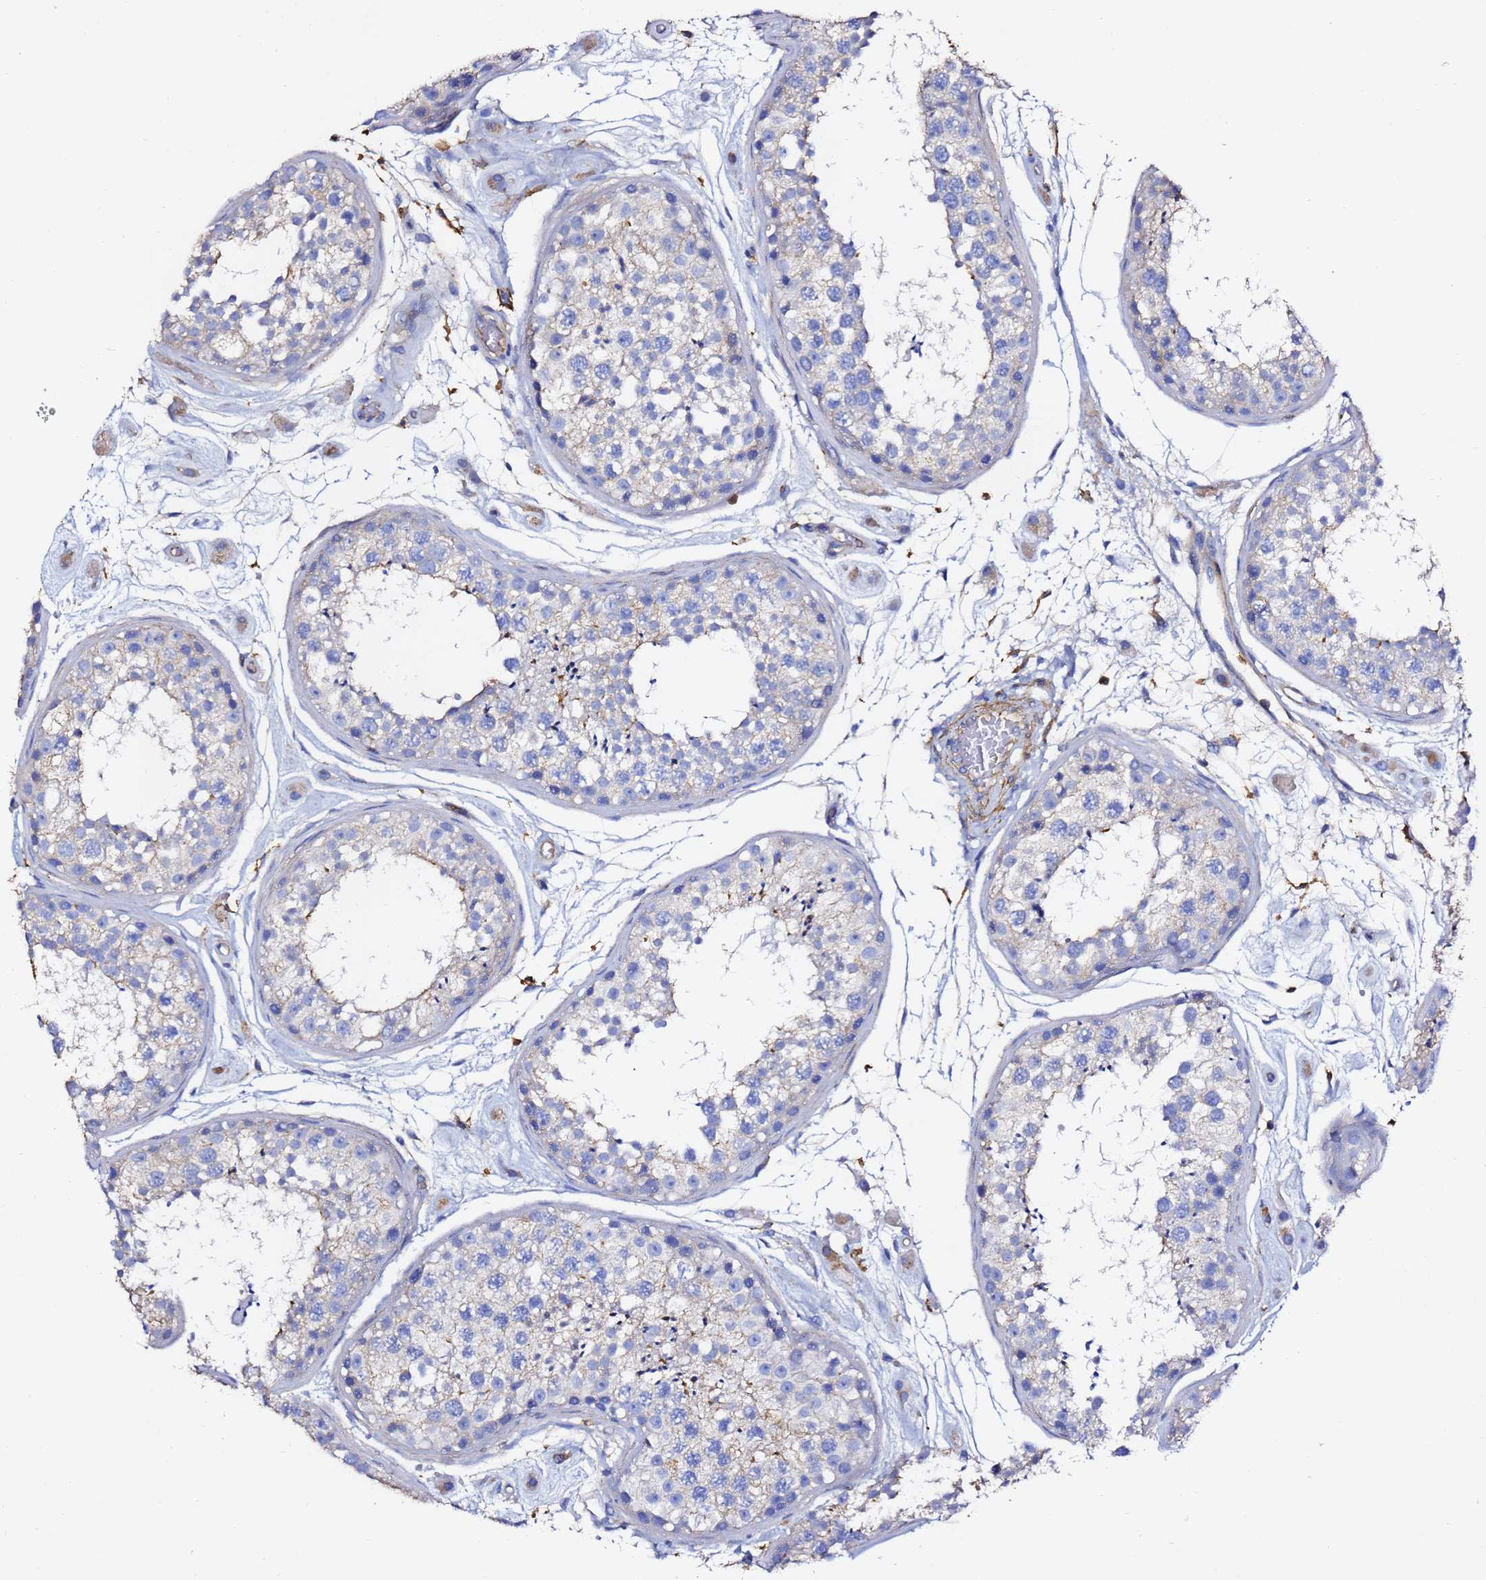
{"staining": {"intensity": "moderate", "quantity": "25%-75%", "location": "cytoplasmic/membranous"}, "tissue": "testis", "cell_type": "Cells in seminiferous ducts", "image_type": "normal", "snomed": [{"axis": "morphology", "description": "Normal tissue, NOS"}, {"axis": "topography", "description": "Testis"}], "caption": "Human testis stained with a brown dye displays moderate cytoplasmic/membranous positive staining in about 25%-75% of cells in seminiferous ducts.", "gene": "ACTA1", "patient": {"sex": "male", "age": 25}}